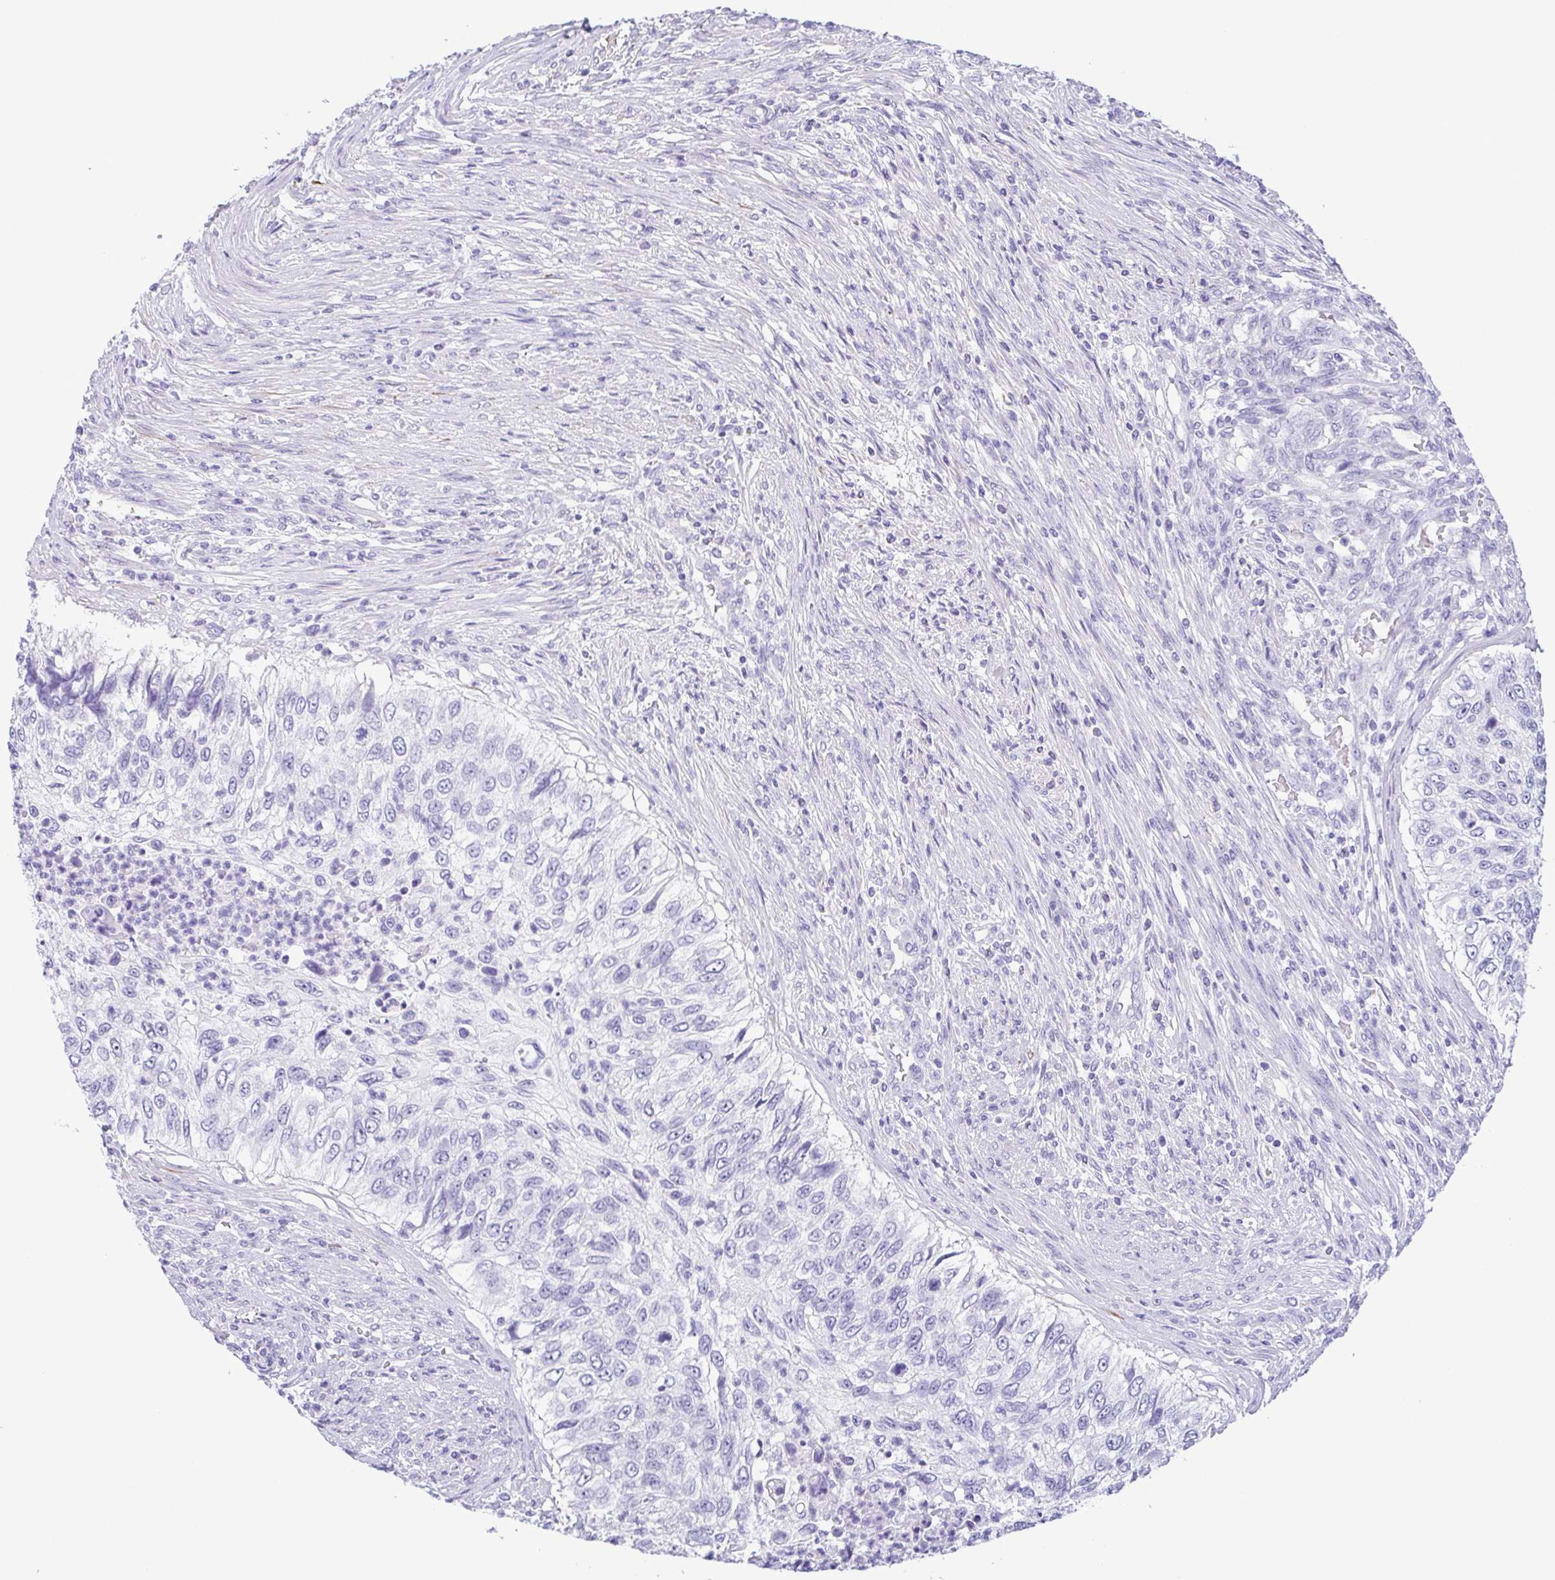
{"staining": {"intensity": "negative", "quantity": "none", "location": "none"}, "tissue": "urothelial cancer", "cell_type": "Tumor cells", "image_type": "cancer", "snomed": [{"axis": "morphology", "description": "Urothelial carcinoma, High grade"}, {"axis": "topography", "description": "Urinary bladder"}], "caption": "An image of urothelial carcinoma (high-grade) stained for a protein shows no brown staining in tumor cells.", "gene": "MYL7", "patient": {"sex": "female", "age": 60}}